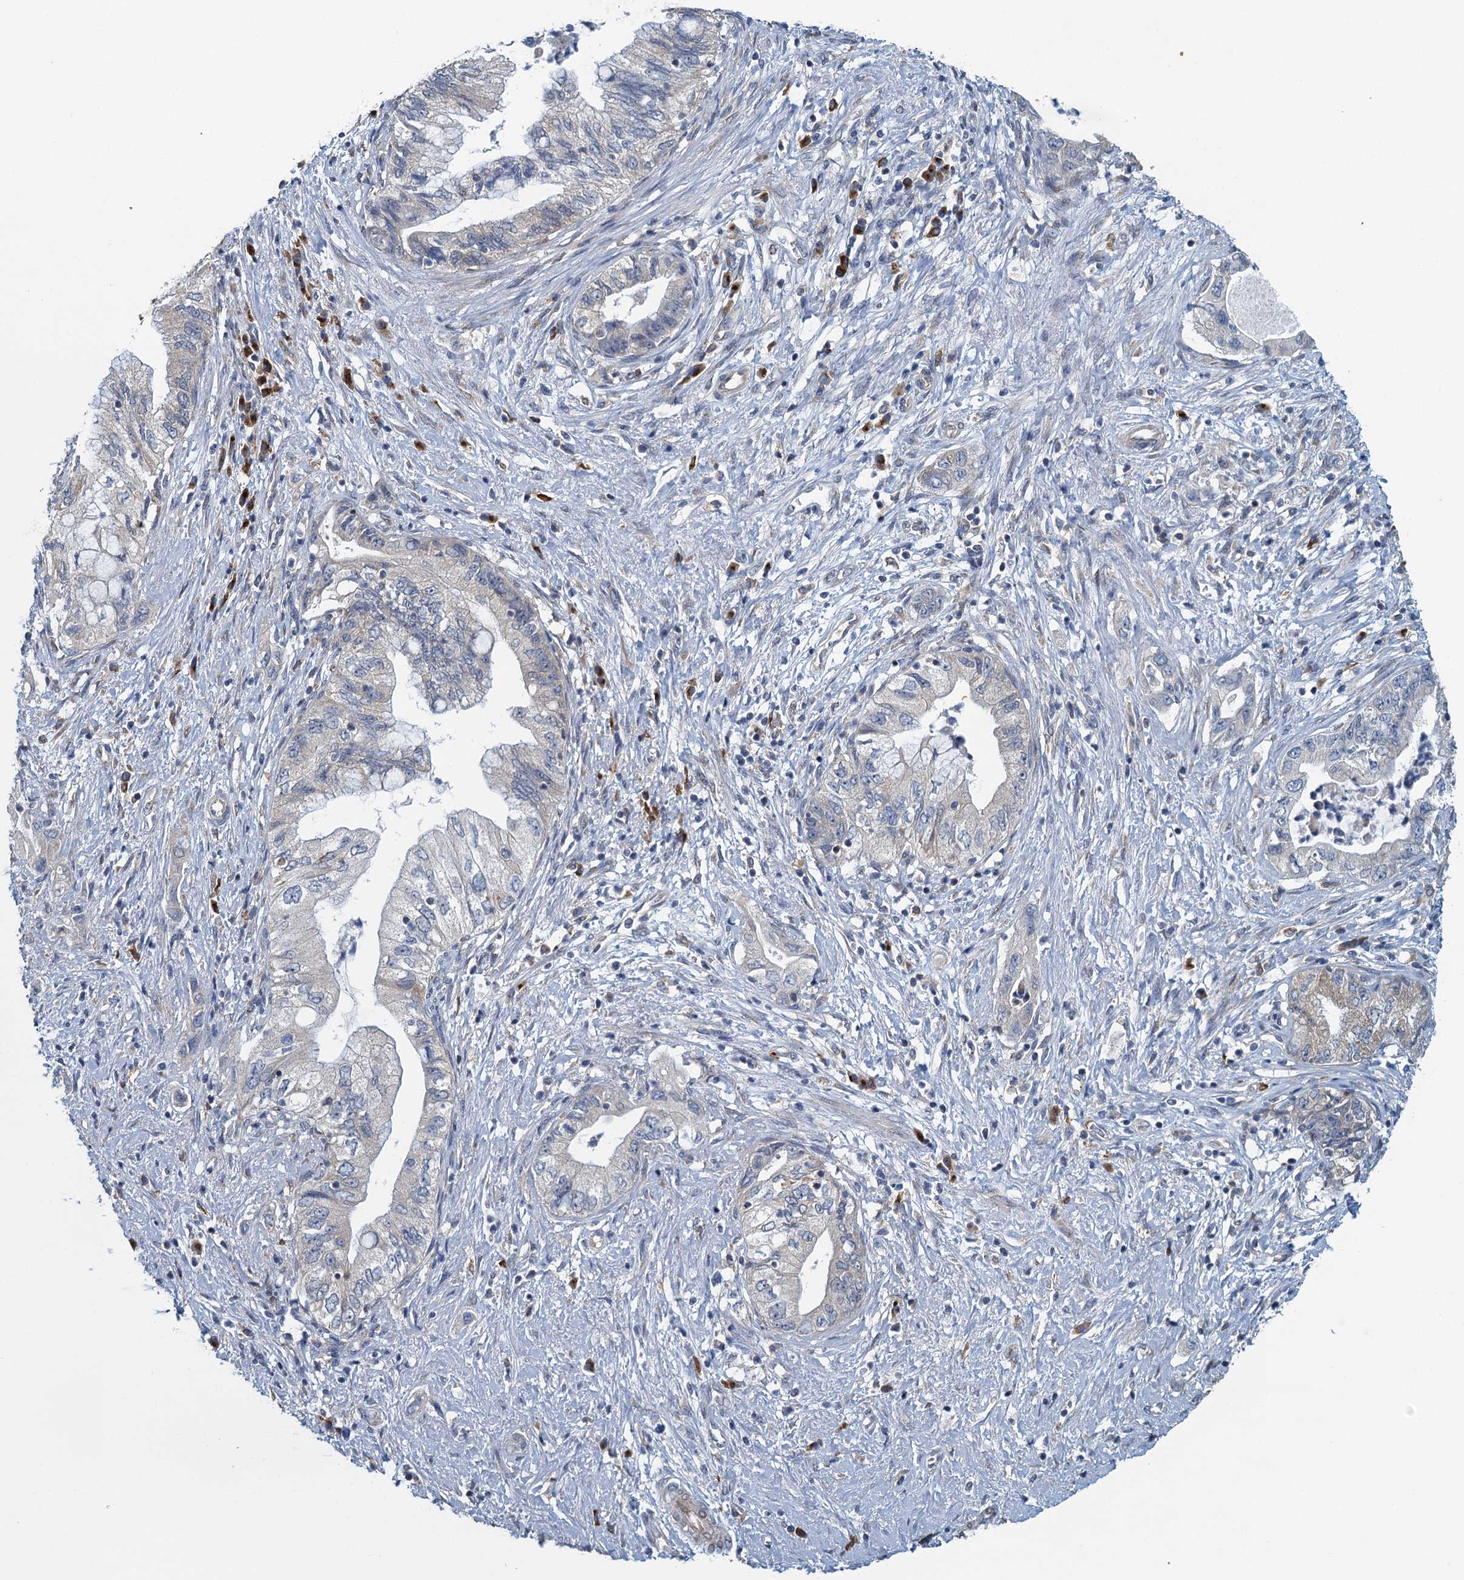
{"staining": {"intensity": "negative", "quantity": "none", "location": "none"}, "tissue": "pancreatic cancer", "cell_type": "Tumor cells", "image_type": "cancer", "snomed": [{"axis": "morphology", "description": "Adenocarcinoma, NOS"}, {"axis": "topography", "description": "Pancreas"}], "caption": "The histopathology image exhibits no significant staining in tumor cells of pancreatic cancer. (DAB (3,3'-diaminobenzidine) immunohistochemistry with hematoxylin counter stain).", "gene": "ALG2", "patient": {"sex": "female", "age": 73}}